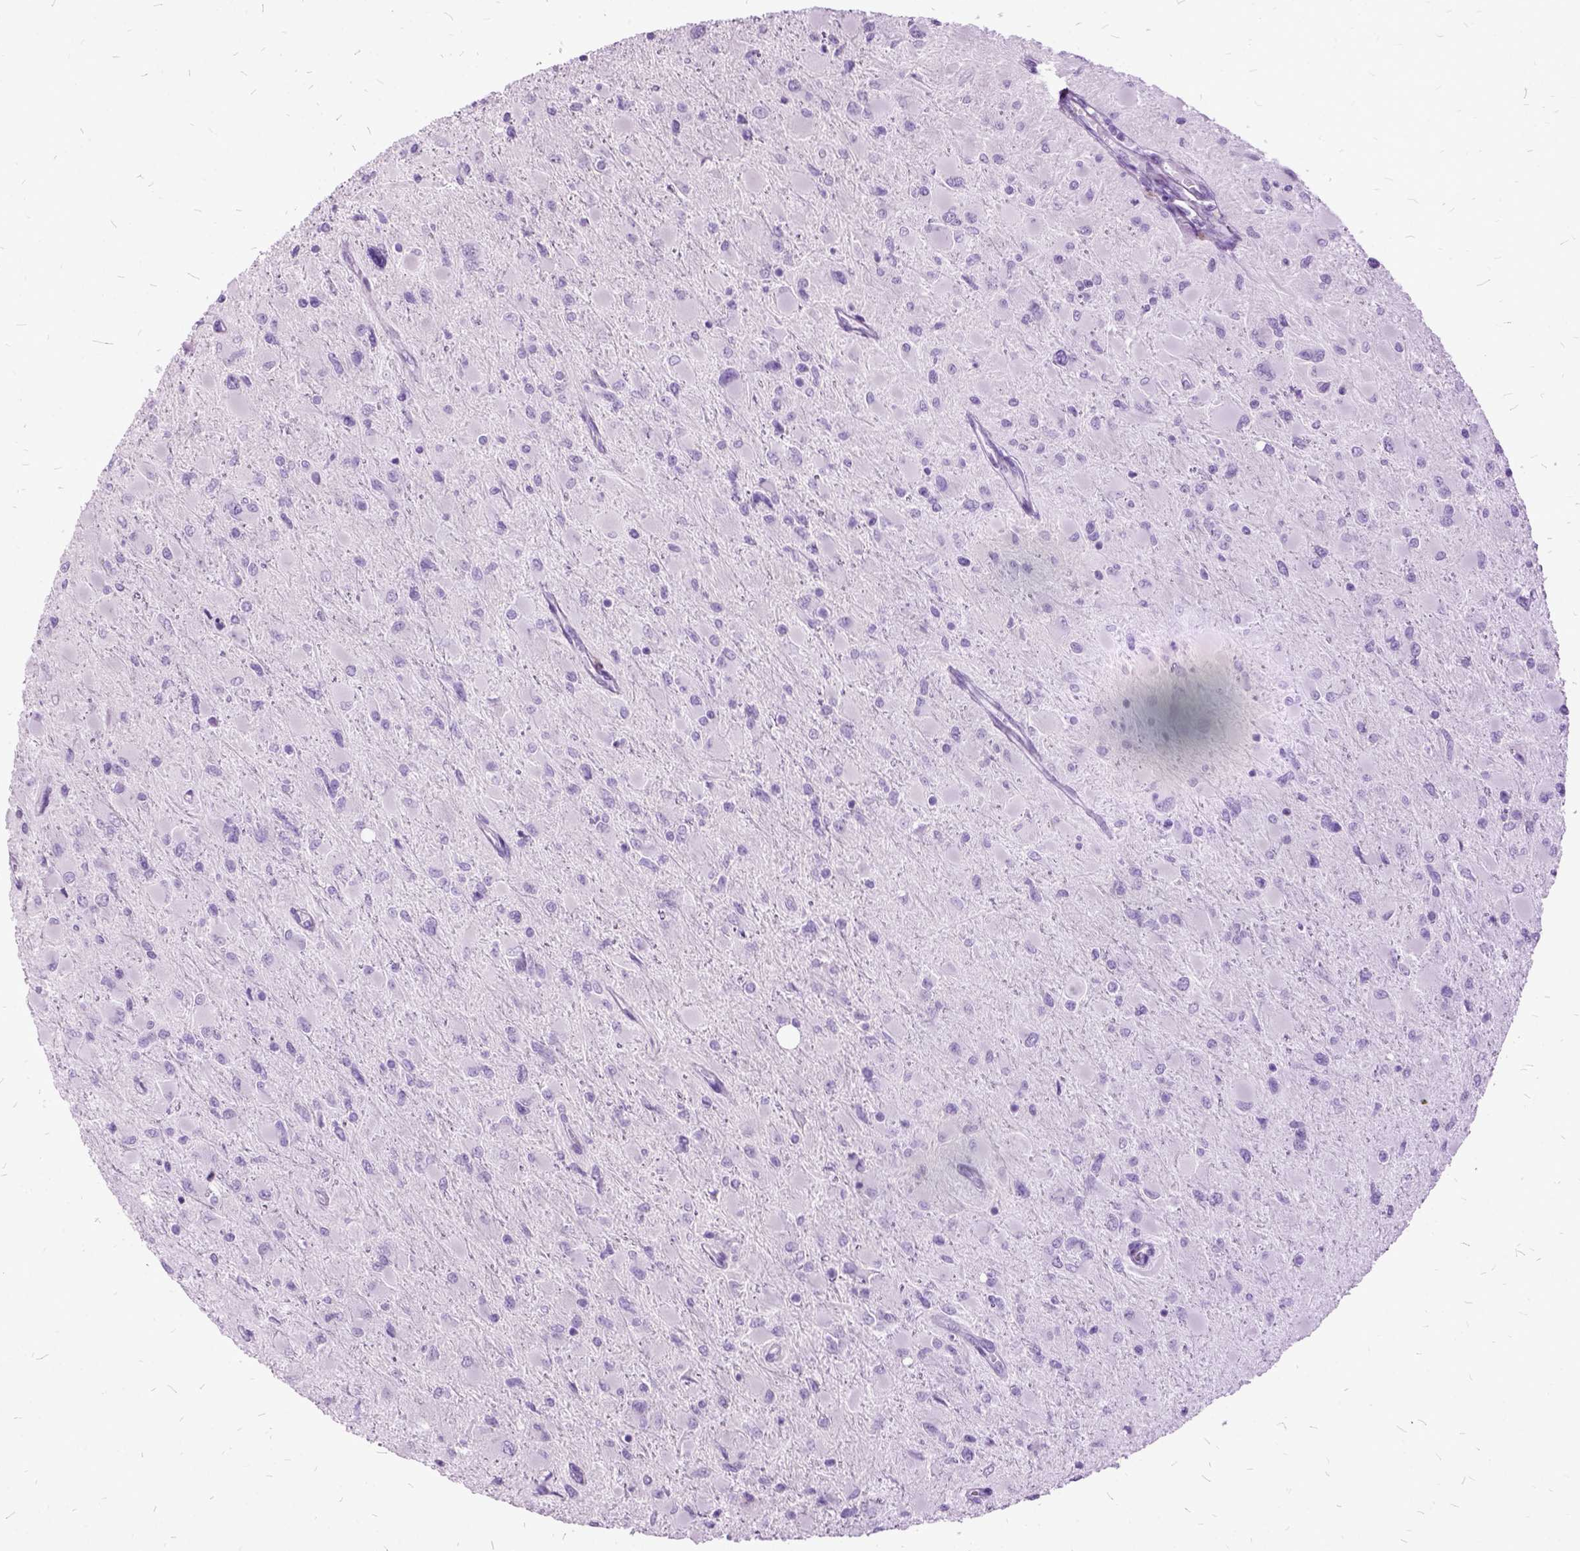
{"staining": {"intensity": "negative", "quantity": "none", "location": "none"}, "tissue": "glioma", "cell_type": "Tumor cells", "image_type": "cancer", "snomed": [{"axis": "morphology", "description": "Glioma, malignant, High grade"}, {"axis": "topography", "description": "Cerebral cortex"}], "caption": "Malignant glioma (high-grade) stained for a protein using IHC displays no staining tumor cells.", "gene": "MME", "patient": {"sex": "female", "age": 36}}